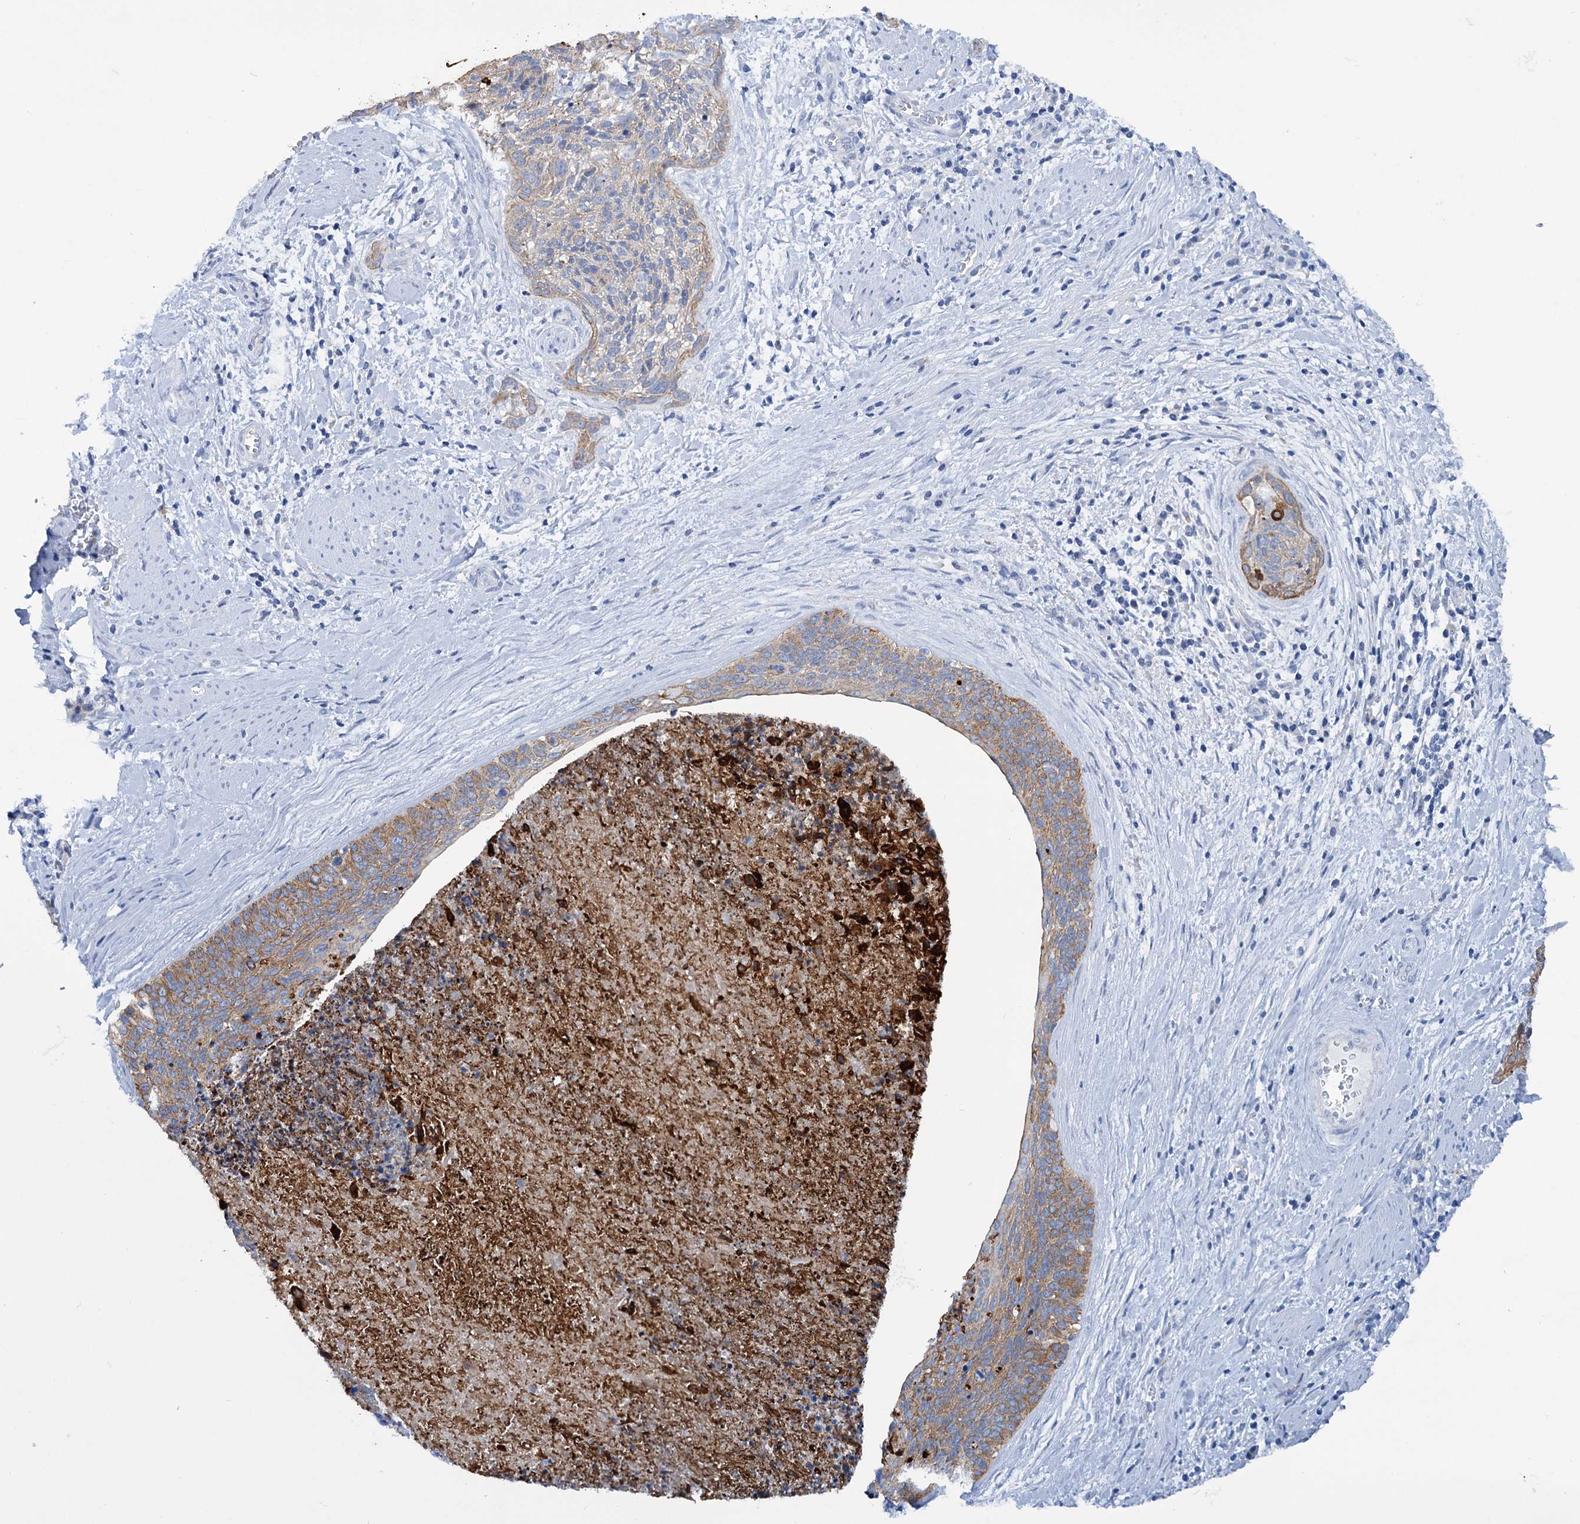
{"staining": {"intensity": "moderate", "quantity": "25%-75%", "location": "cytoplasmic/membranous"}, "tissue": "cervical cancer", "cell_type": "Tumor cells", "image_type": "cancer", "snomed": [{"axis": "morphology", "description": "Squamous cell carcinoma, NOS"}, {"axis": "topography", "description": "Cervix"}], "caption": "A brown stain labels moderate cytoplasmic/membranous staining of a protein in cervical cancer (squamous cell carcinoma) tumor cells. (Stains: DAB in brown, nuclei in blue, Microscopy: brightfield microscopy at high magnification).", "gene": "FAAP20", "patient": {"sex": "female", "age": 55}}